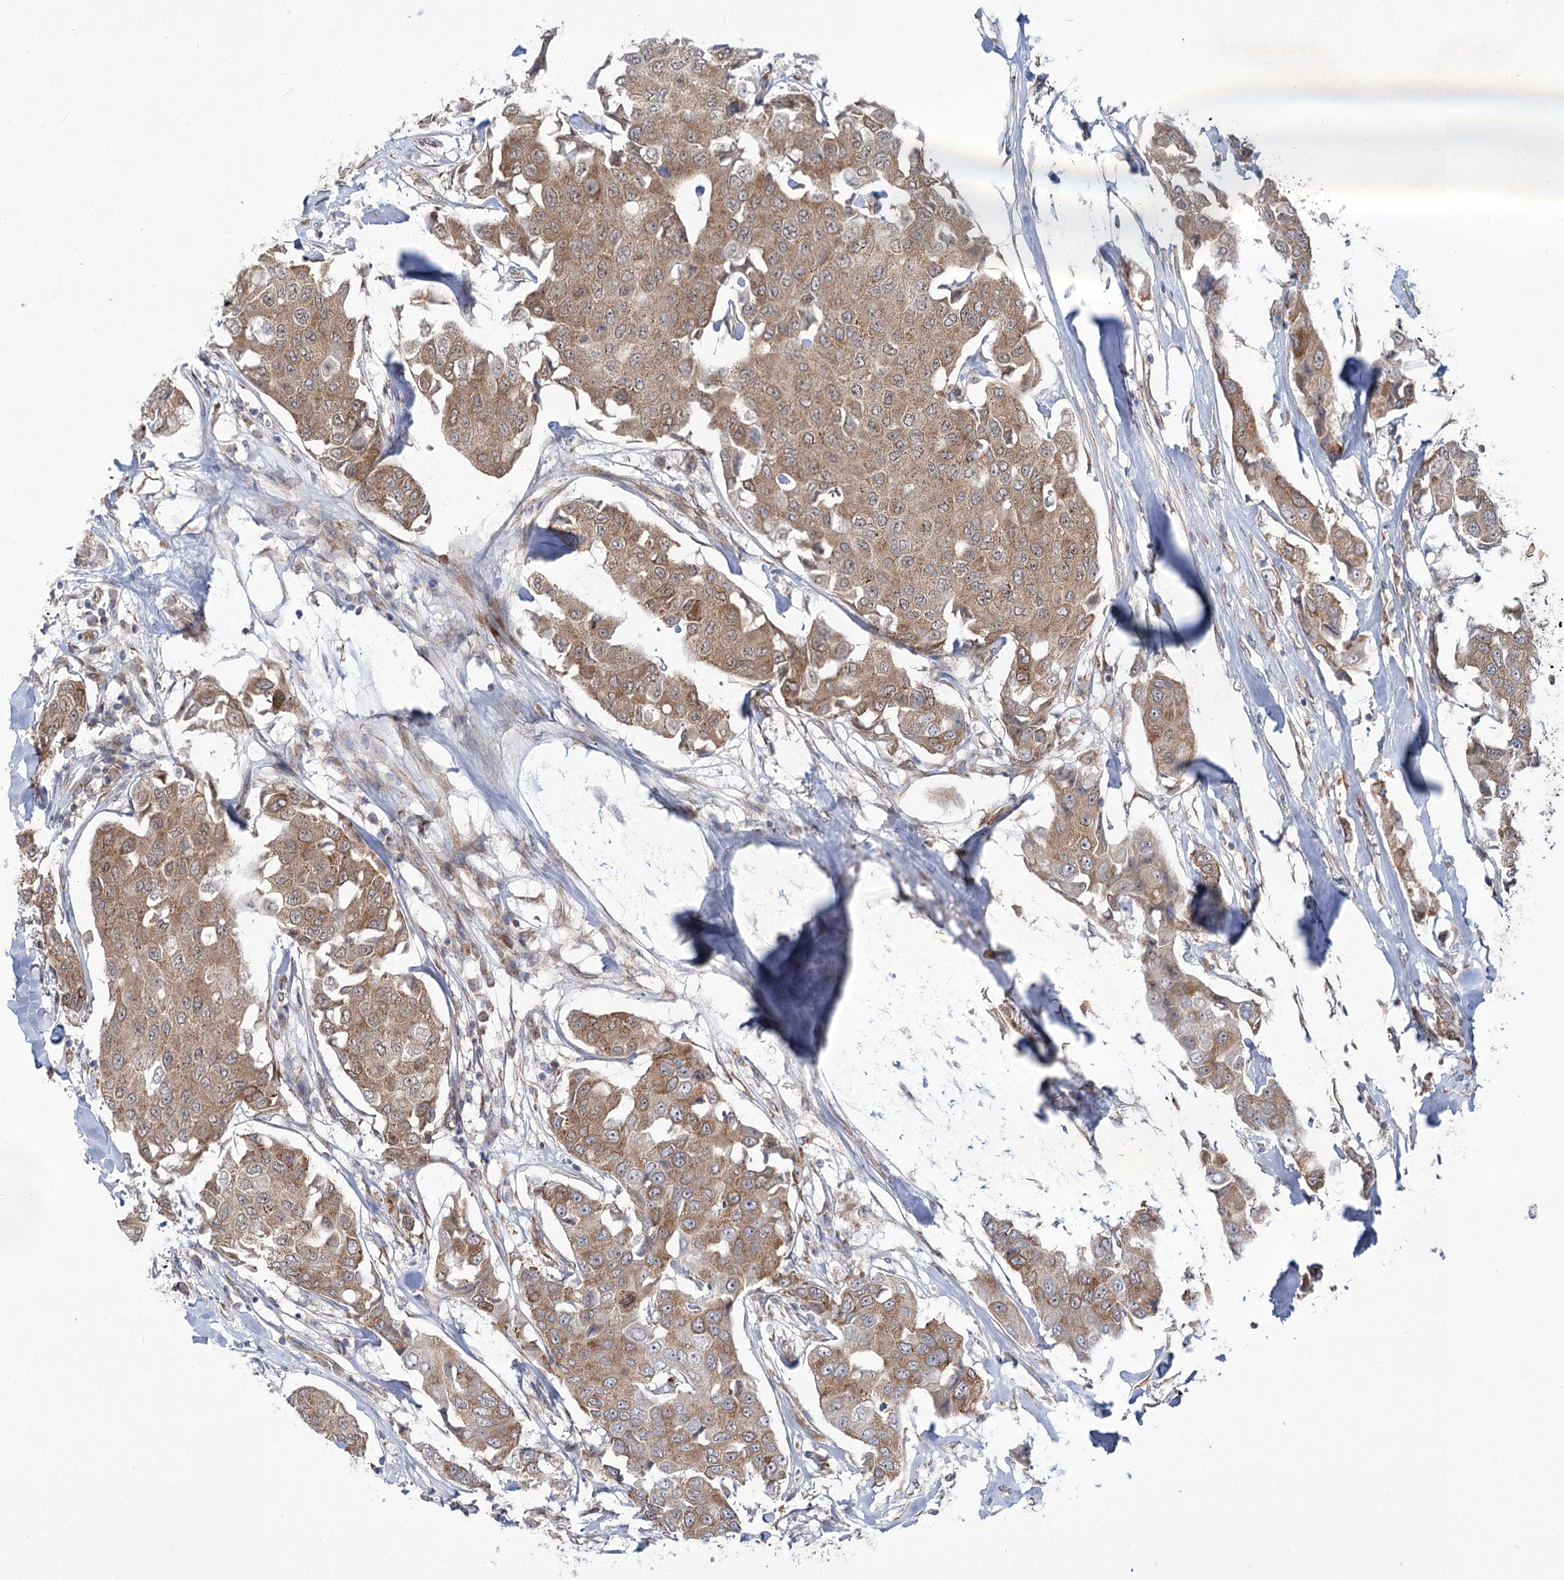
{"staining": {"intensity": "moderate", "quantity": ">75%", "location": "cytoplasmic/membranous"}, "tissue": "breast cancer", "cell_type": "Tumor cells", "image_type": "cancer", "snomed": [{"axis": "morphology", "description": "Duct carcinoma"}, {"axis": "topography", "description": "Breast"}], "caption": "Tumor cells exhibit medium levels of moderate cytoplasmic/membranous positivity in approximately >75% of cells in human breast cancer.", "gene": "VWA2", "patient": {"sex": "female", "age": 80}}